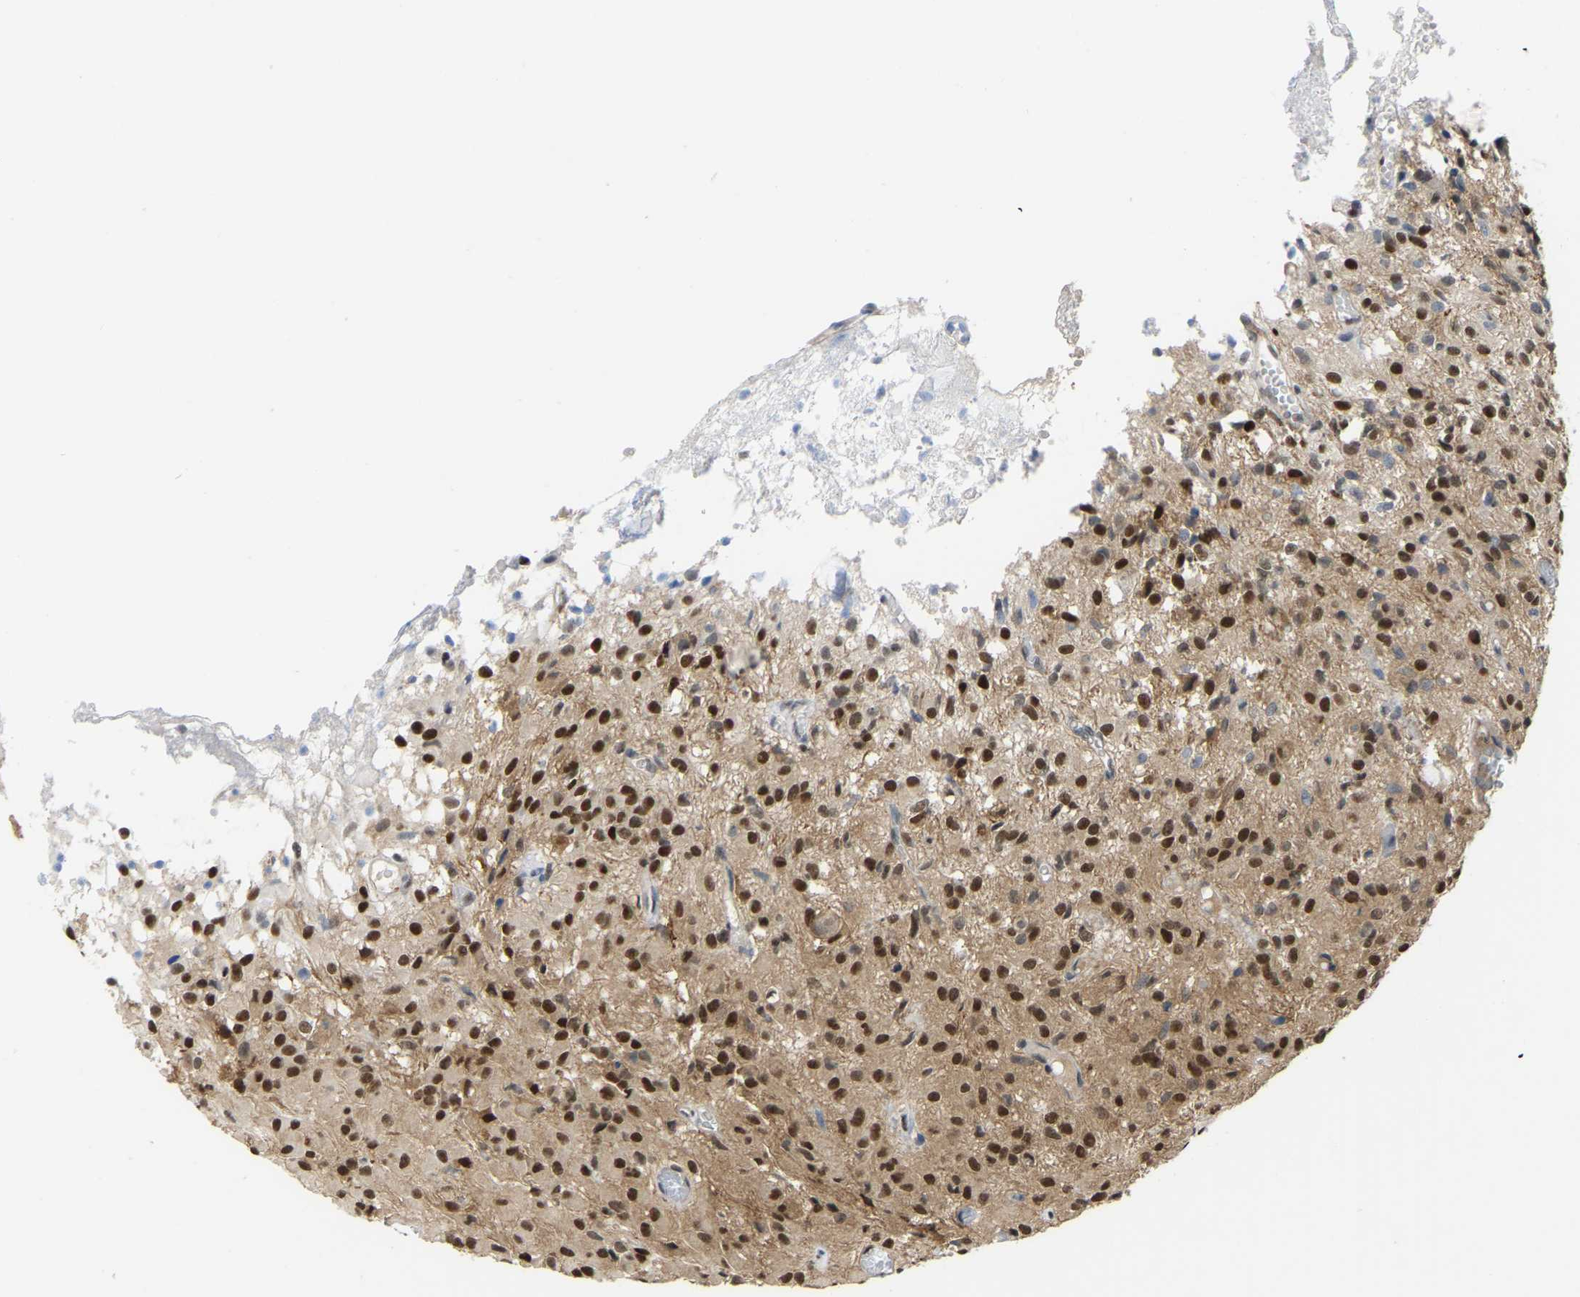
{"staining": {"intensity": "strong", "quantity": ">75%", "location": "nuclear"}, "tissue": "glioma", "cell_type": "Tumor cells", "image_type": "cancer", "snomed": [{"axis": "morphology", "description": "Glioma, malignant, High grade"}, {"axis": "topography", "description": "Brain"}], "caption": "Brown immunohistochemical staining in human glioma displays strong nuclear expression in approximately >75% of tumor cells.", "gene": "KLRG2", "patient": {"sex": "female", "age": 59}}